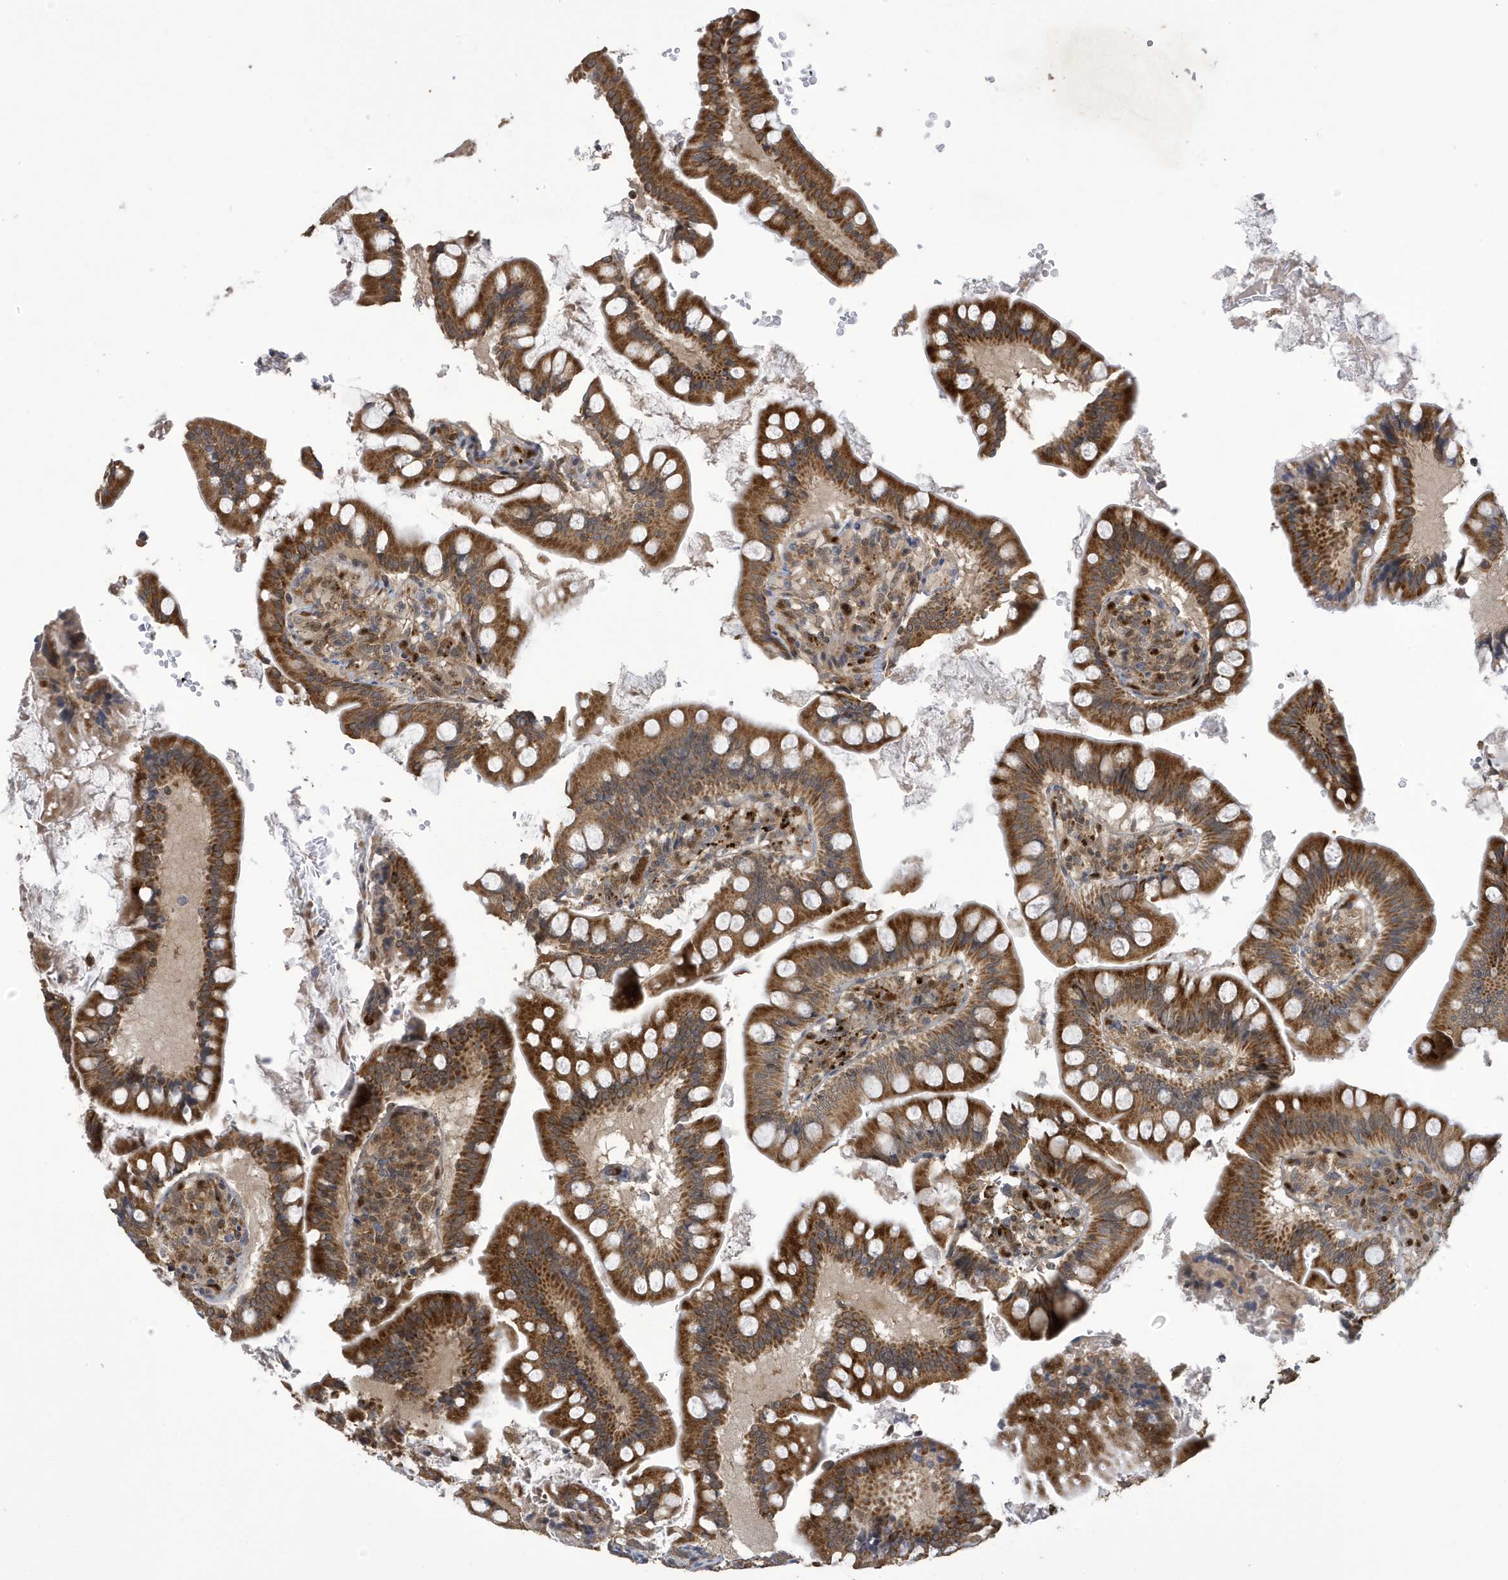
{"staining": {"intensity": "moderate", "quantity": ">75%", "location": "cytoplasmic/membranous"}, "tissue": "small intestine", "cell_type": "Glandular cells", "image_type": "normal", "snomed": [{"axis": "morphology", "description": "Normal tissue, NOS"}, {"axis": "topography", "description": "Small intestine"}], "caption": "Protein staining by immunohistochemistry shows moderate cytoplasmic/membranous expression in about >75% of glandular cells in normal small intestine. (DAB IHC, brown staining for protein, blue staining for nuclei).", "gene": "NCOA7", "patient": {"sex": "male", "age": 7}}